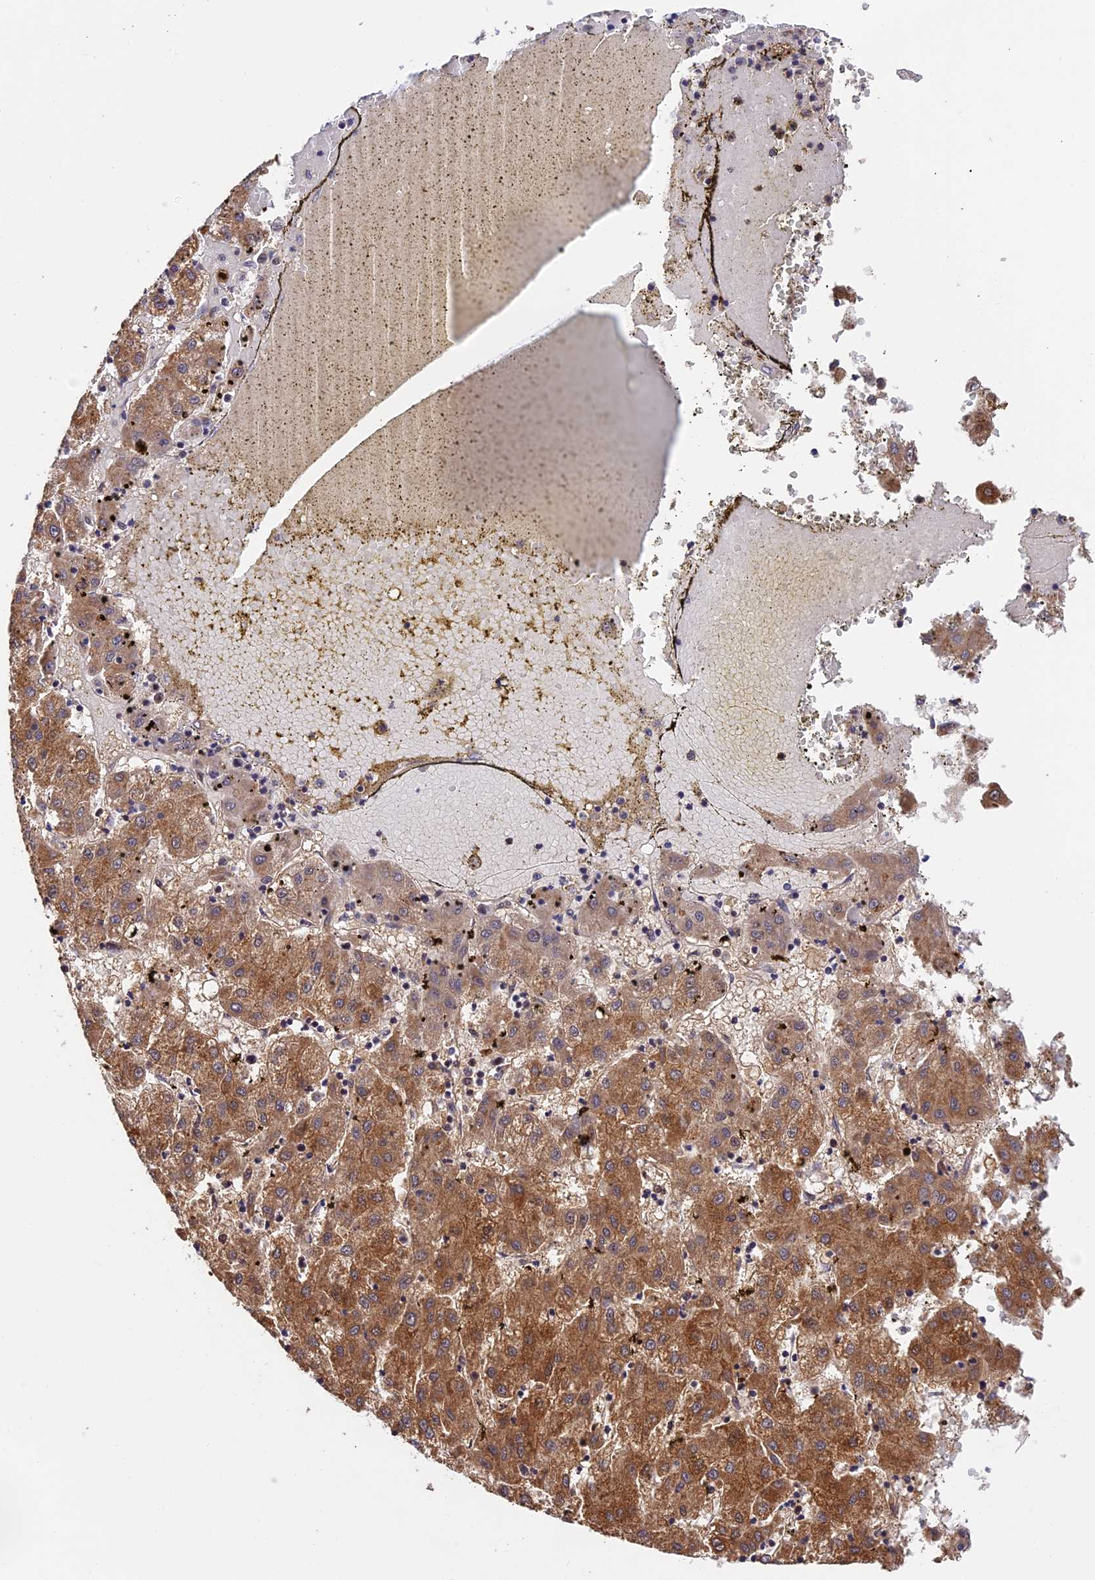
{"staining": {"intensity": "moderate", "quantity": ">75%", "location": "cytoplasmic/membranous"}, "tissue": "liver cancer", "cell_type": "Tumor cells", "image_type": "cancer", "snomed": [{"axis": "morphology", "description": "Carcinoma, Hepatocellular, NOS"}, {"axis": "topography", "description": "Liver"}], "caption": "Protein staining demonstrates moderate cytoplasmic/membranous staining in approximately >75% of tumor cells in hepatocellular carcinoma (liver).", "gene": "MNS1", "patient": {"sex": "male", "age": 72}}